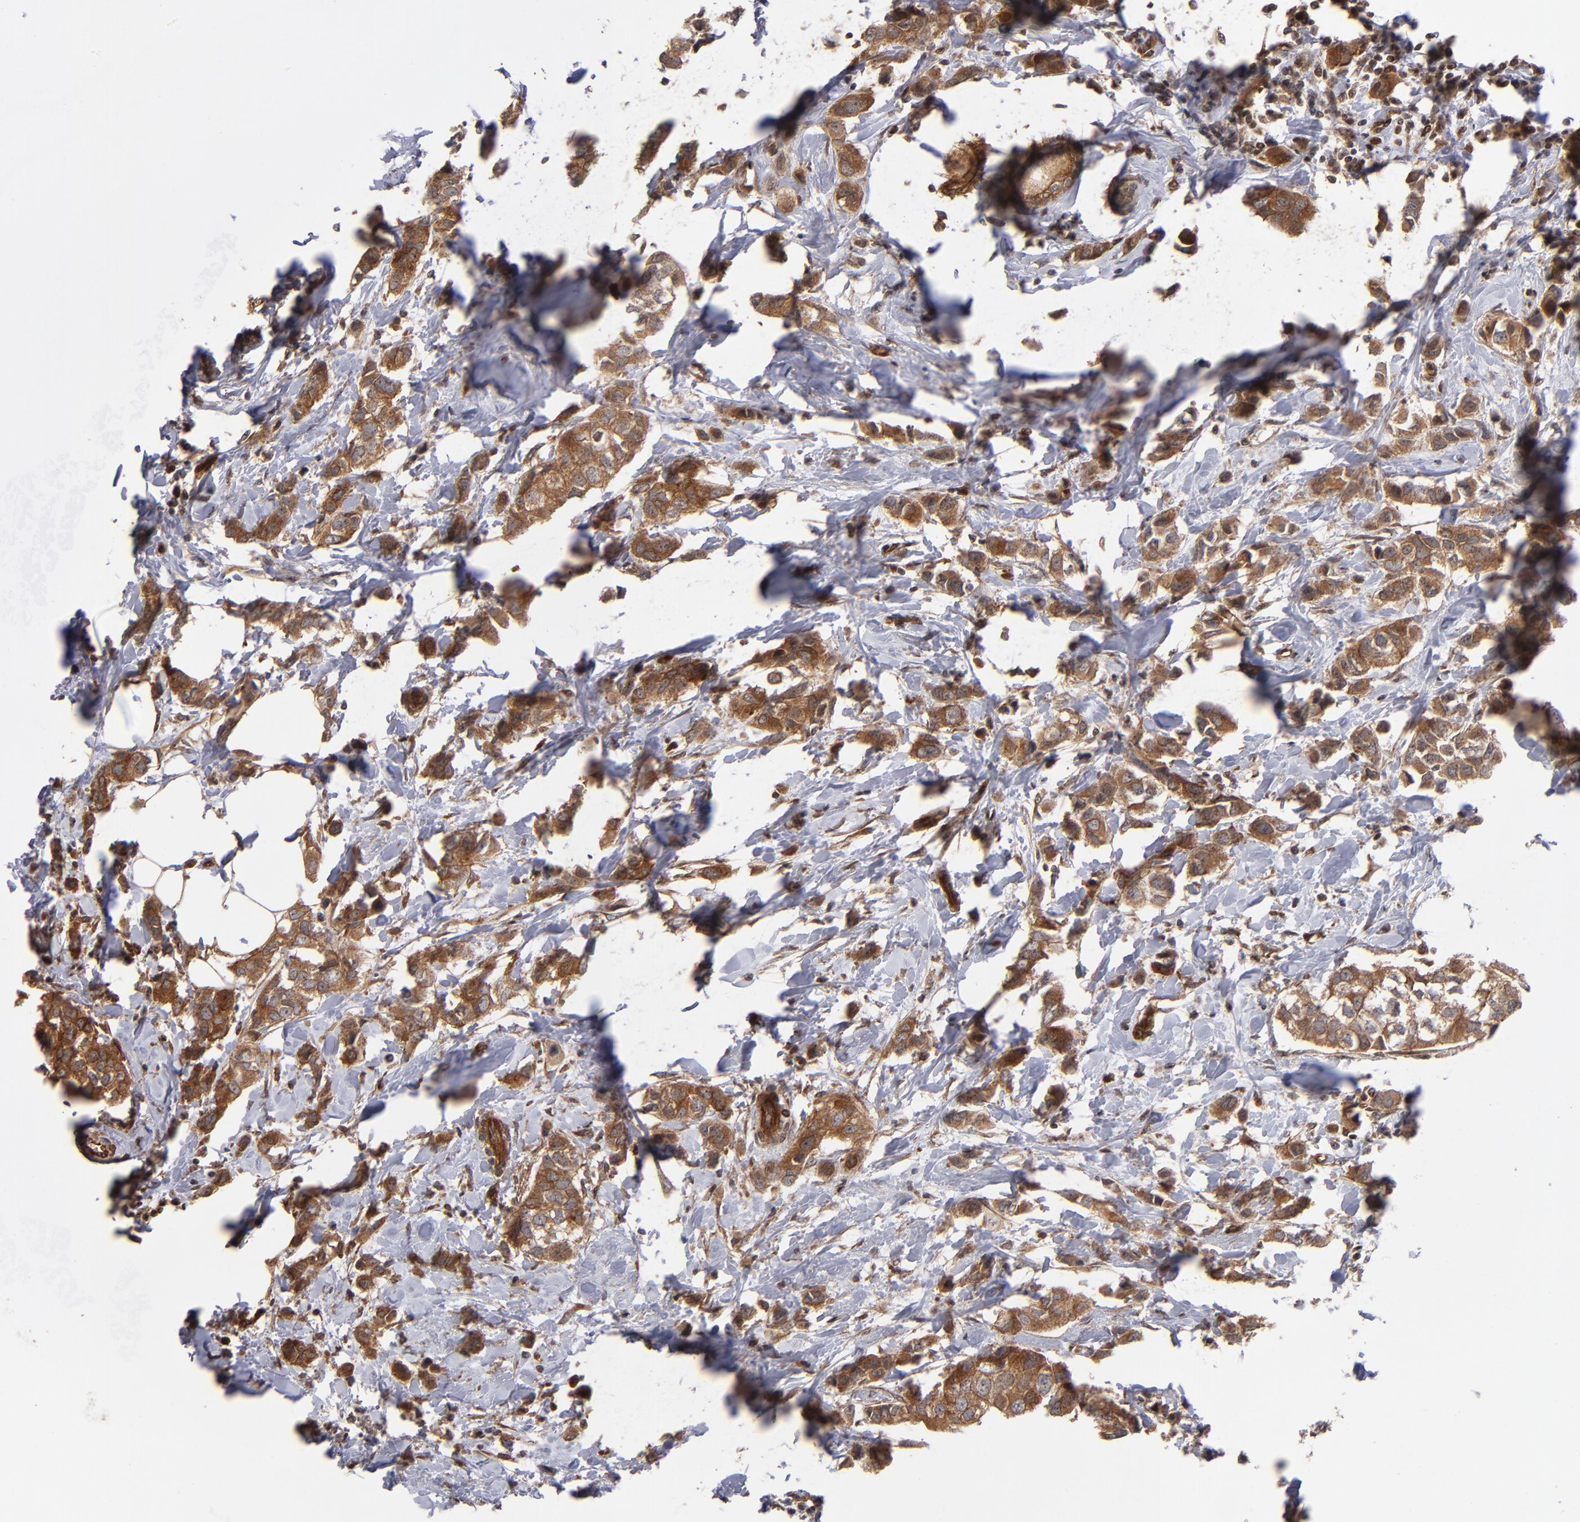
{"staining": {"intensity": "strong", "quantity": ">75%", "location": "cytoplasmic/membranous"}, "tissue": "breast cancer", "cell_type": "Tumor cells", "image_type": "cancer", "snomed": [{"axis": "morphology", "description": "Normal tissue, NOS"}, {"axis": "morphology", "description": "Duct carcinoma"}, {"axis": "topography", "description": "Breast"}], "caption": "Breast cancer tissue shows strong cytoplasmic/membranous positivity in approximately >75% of tumor cells, visualized by immunohistochemistry.", "gene": "BDKRB1", "patient": {"sex": "female", "age": 50}}